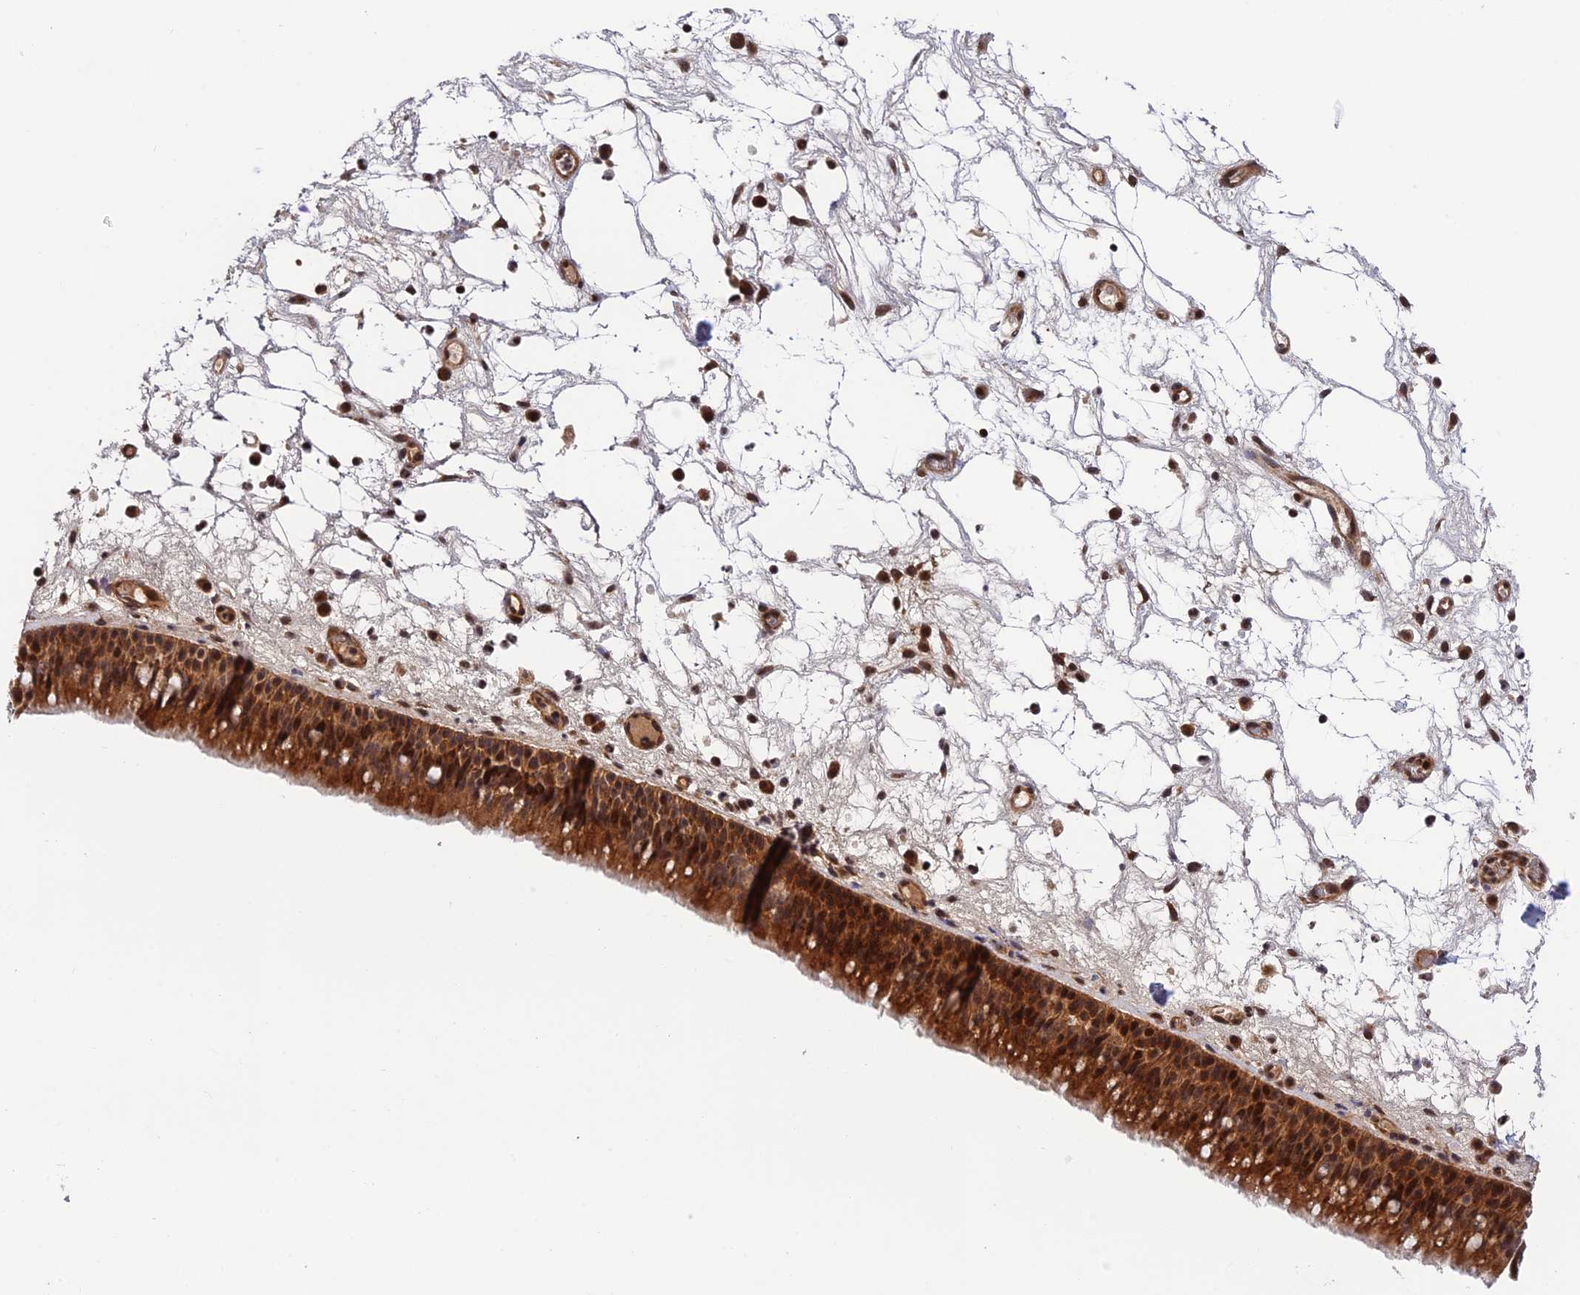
{"staining": {"intensity": "strong", "quantity": ">75%", "location": "cytoplasmic/membranous,nuclear"}, "tissue": "nasopharynx", "cell_type": "Respiratory epithelial cells", "image_type": "normal", "snomed": [{"axis": "morphology", "description": "Normal tissue, NOS"}, {"axis": "morphology", "description": "Inflammation, NOS"}, {"axis": "morphology", "description": "Malignant melanoma, Metastatic site"}, {"axis": "topography", "description": "Nasopharynx"}], "caption": "Nasopharynx stained for a protein exhibits strong cytoplasmic/membranous,nuclear positivity in respiratory epithelial cells. (IHC, brightfield microscopy, high magnification).", "gene": "SMIM7", "patient": {"sex": "male", "age": 70}}